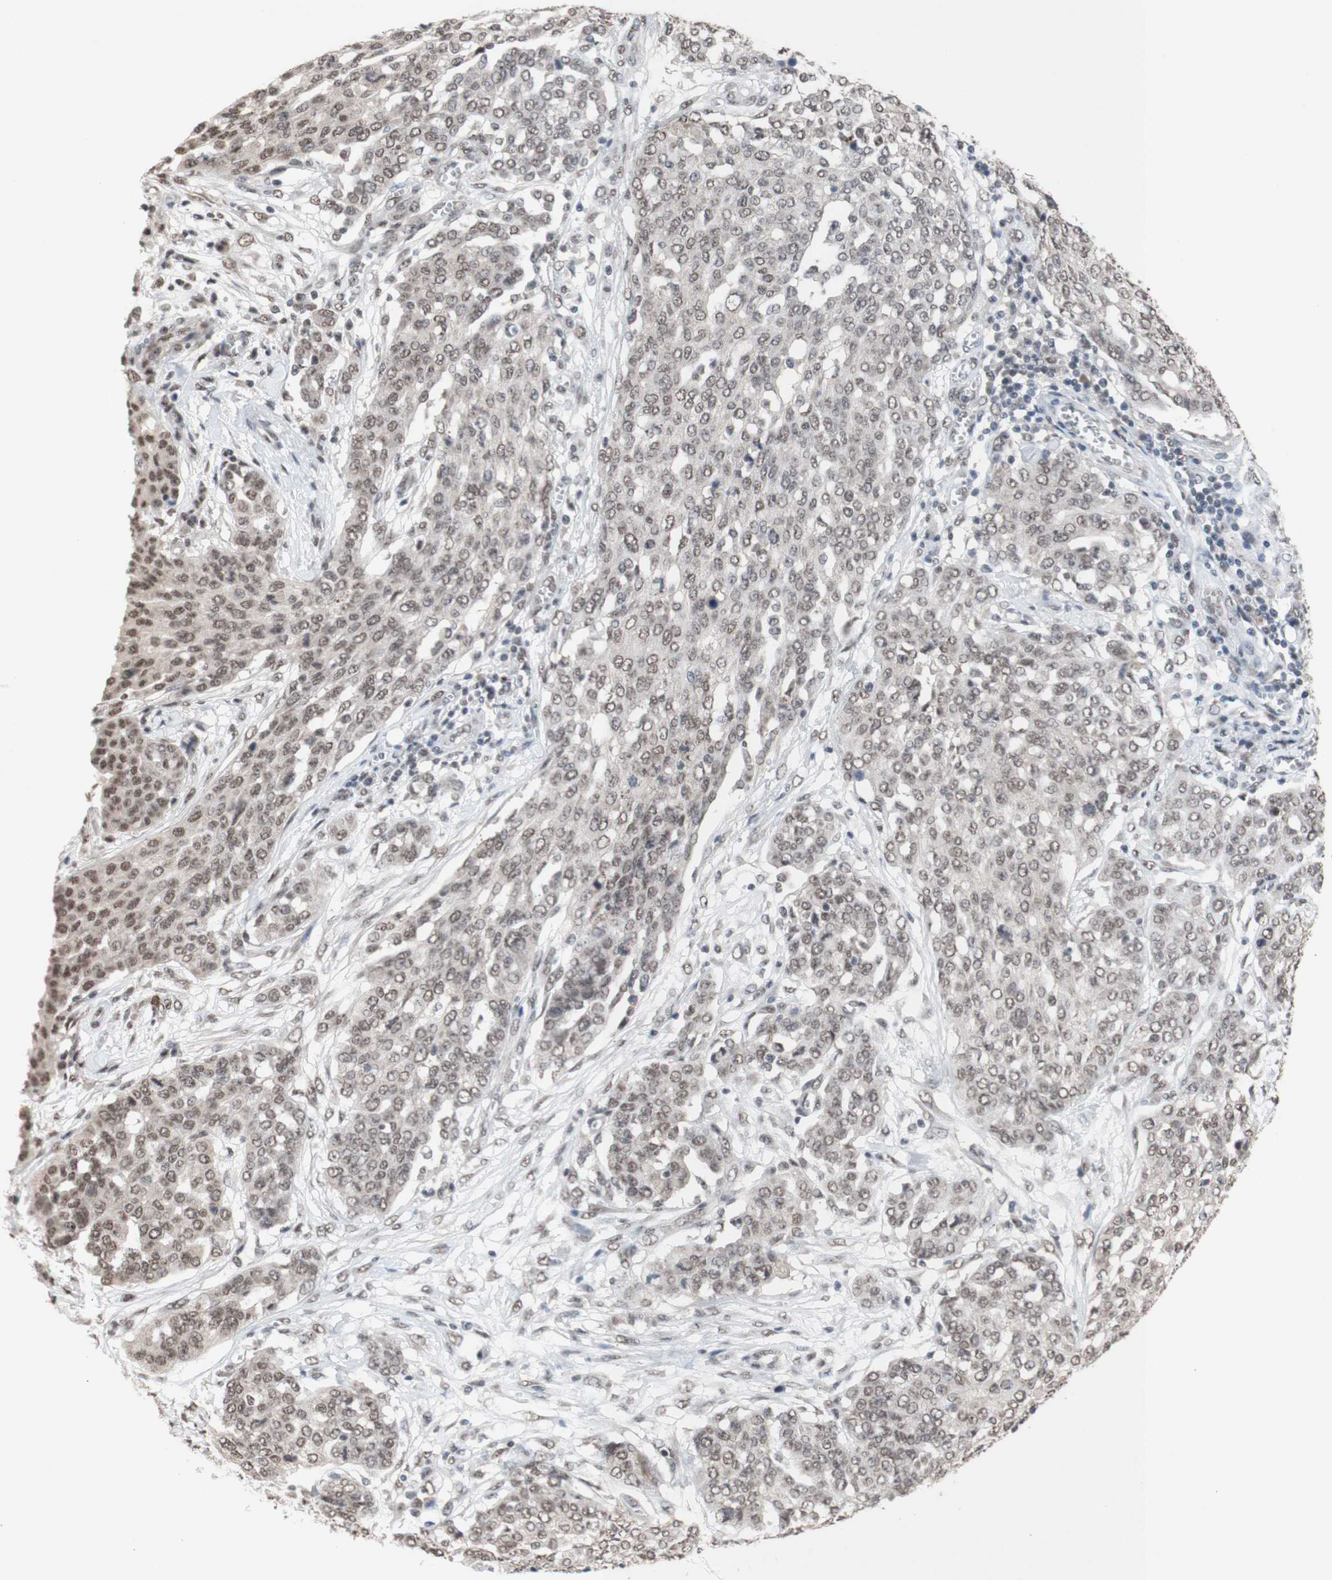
{"staining": {"intensity": "weak", "quantity": ">75%", "location": "nuclear"}, "tissue": "ovarian cancer", "cell_type": "Tumor cells", "image_type": "cancer", "snomed": [{"axis": "morphology", "description": "Cystadenocarcinoma, serous, NOS"}, {"axis": "topography", "description": "Soft tissue"}, {"axis": "topography", "description": "Ovary"}], "caption": "DAB immunohistochemical staining of serous cystadenocarcinoma (ovarian) reveals weak nuclear protein expression in approximately >75% of tumor cells.", "gene": "SFPQ", "patient": {"sex": "female", "age": 57}}